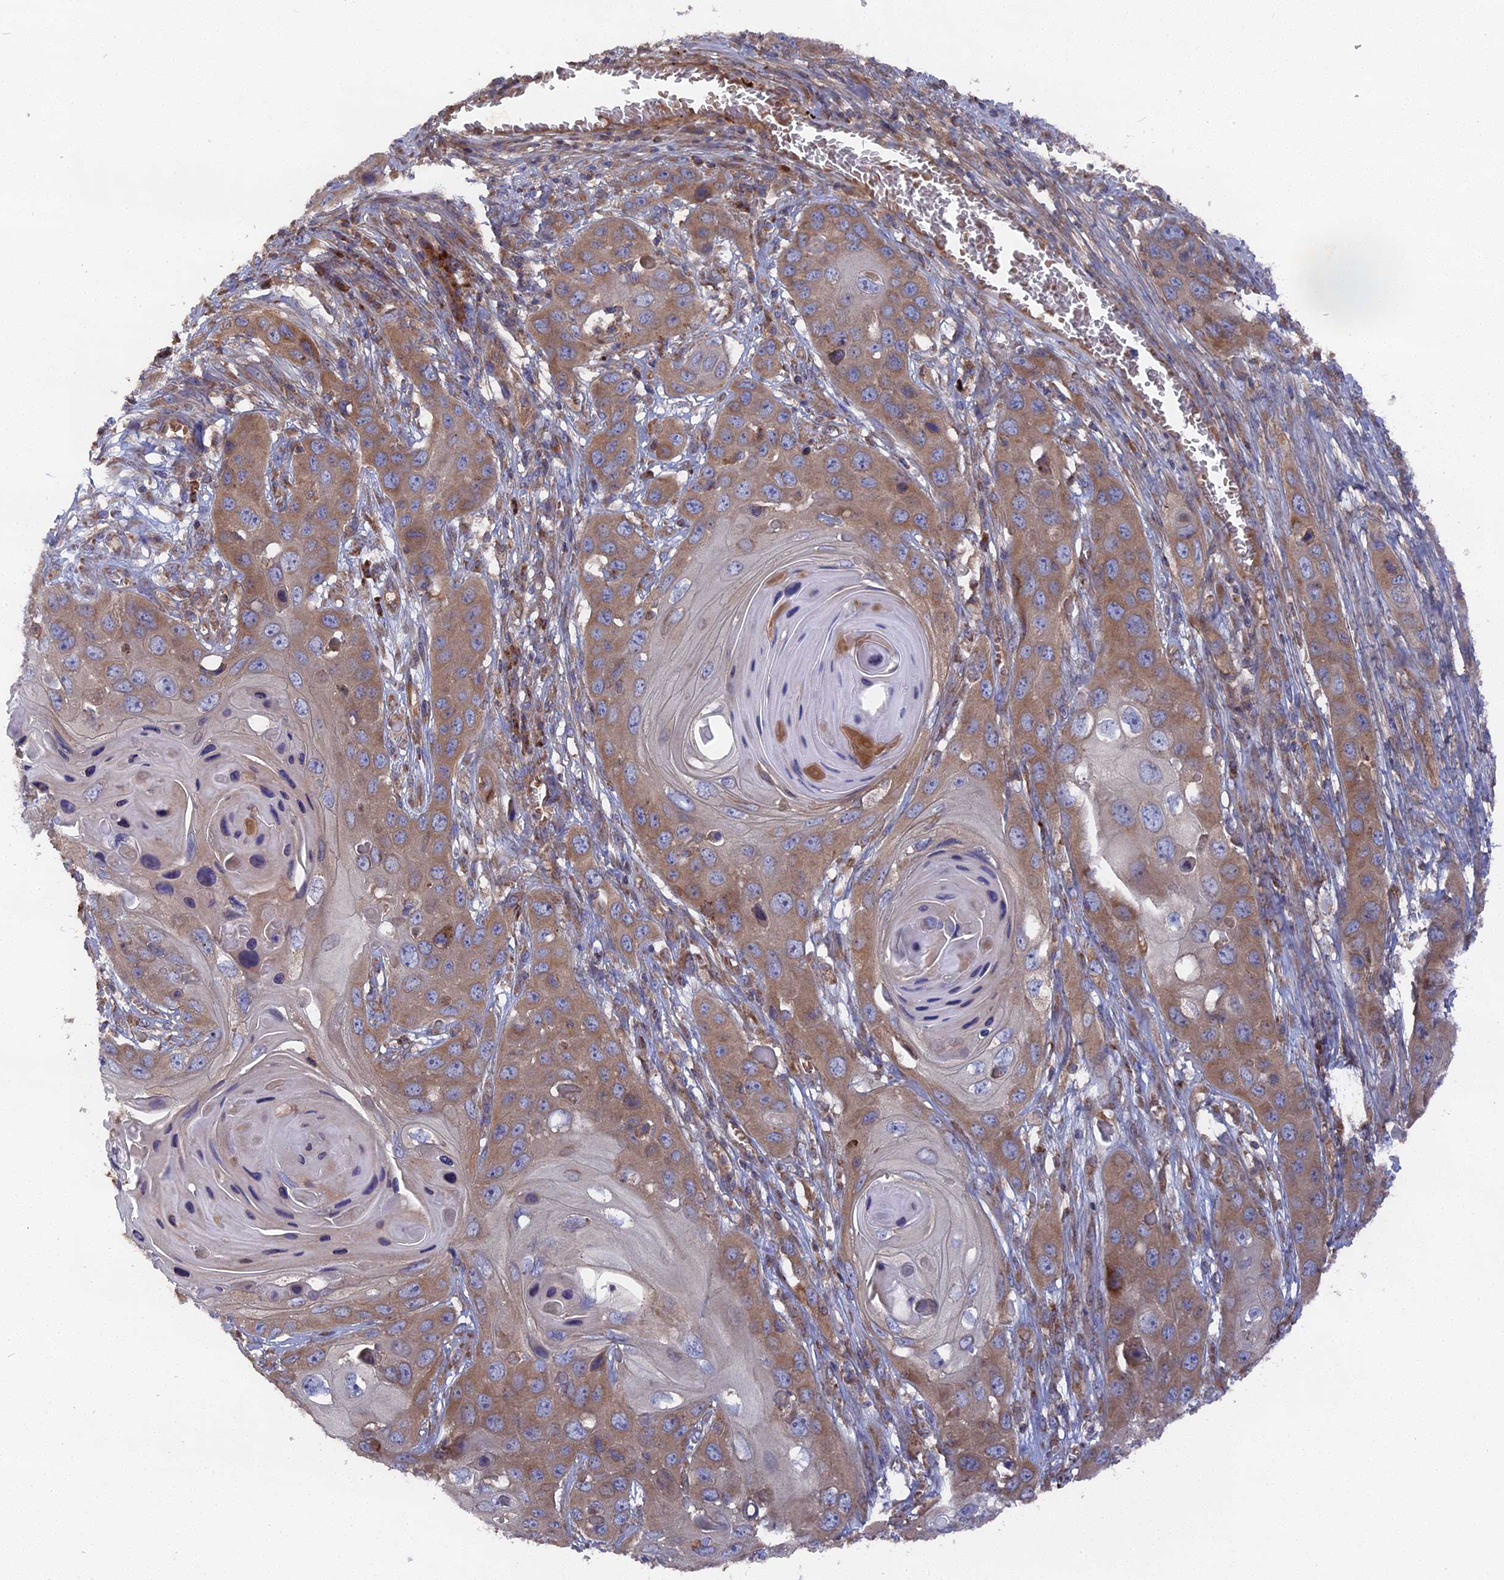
{"staining": {"intensity": "moderate", "quantity": ">75%", "location": "cytoplasmic/membranous"}, "tissue": "skin cancer", "cell_type": "Tumor cells", "image_type": "cancer", "snomed": [{"axis": "morphology", "description": "Squamous cell carcinoma, NOS"}, {"axis": "topography", "description": "Skin"}], "caption": "Brown immunohistochemical staining in human skin squamous cell carcinoma shows moderate cytoplasmic/membranous expression in approximately >75% of tumor cells.", "gene": "TELO2", "patient": {"sex": "male", "age": 55}}